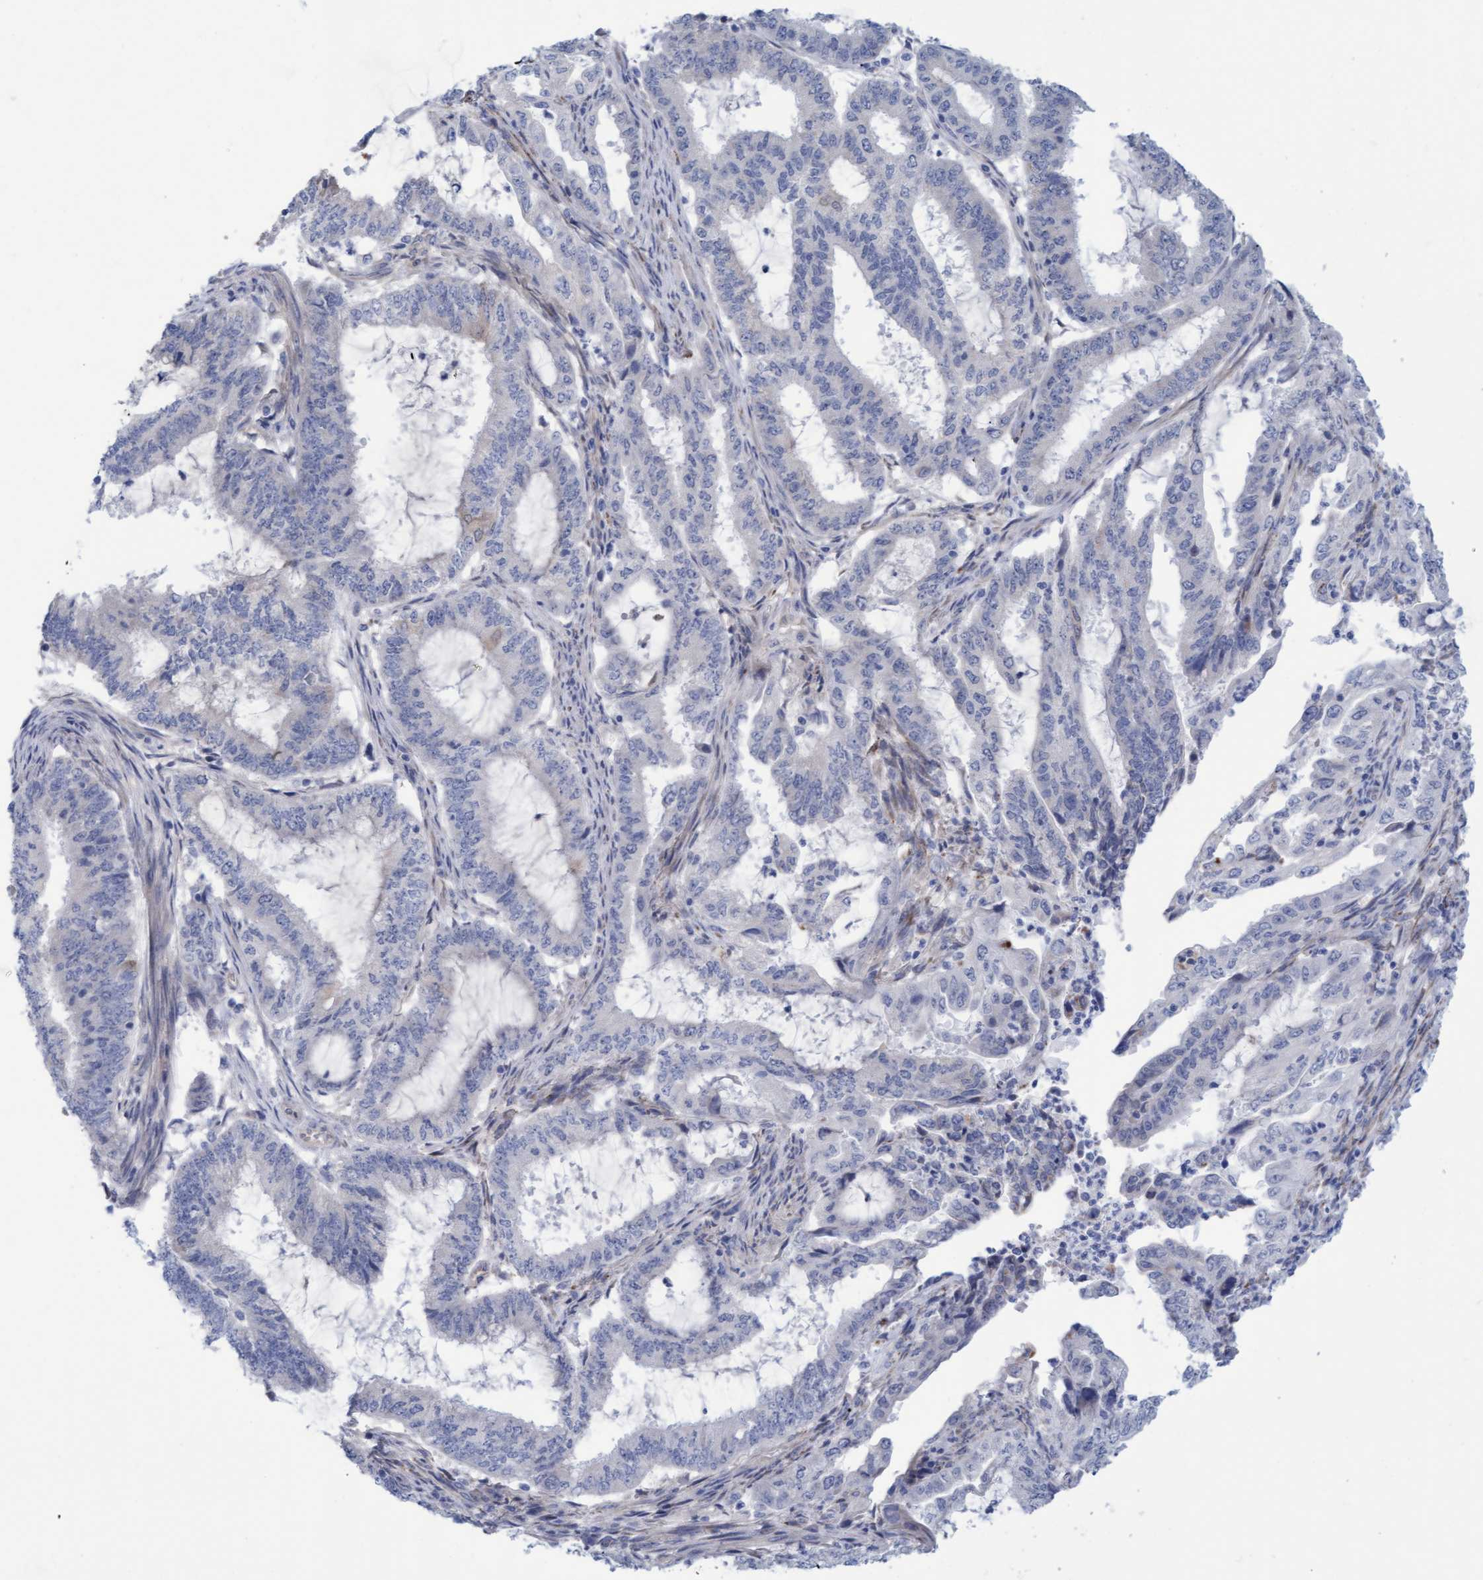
{"staining": {"intensity": "negative", "quantity": "none", "location": "none"}, "tissue": "endometrial cancer", "cell_type": "Tumor cells", "image_type": "cancer", "snomed": [{"axis": "morphology", "description": "Adenocarcinoma, NOS"}, {"axis": "topography", "description": "Endometrium"}], "caption": "This is an immunohistochemistry image of endometrial cancer. There is no expression in tumor cells.", "gene": "STXBP1", "patient": {"sex": "female", "age": 51}}